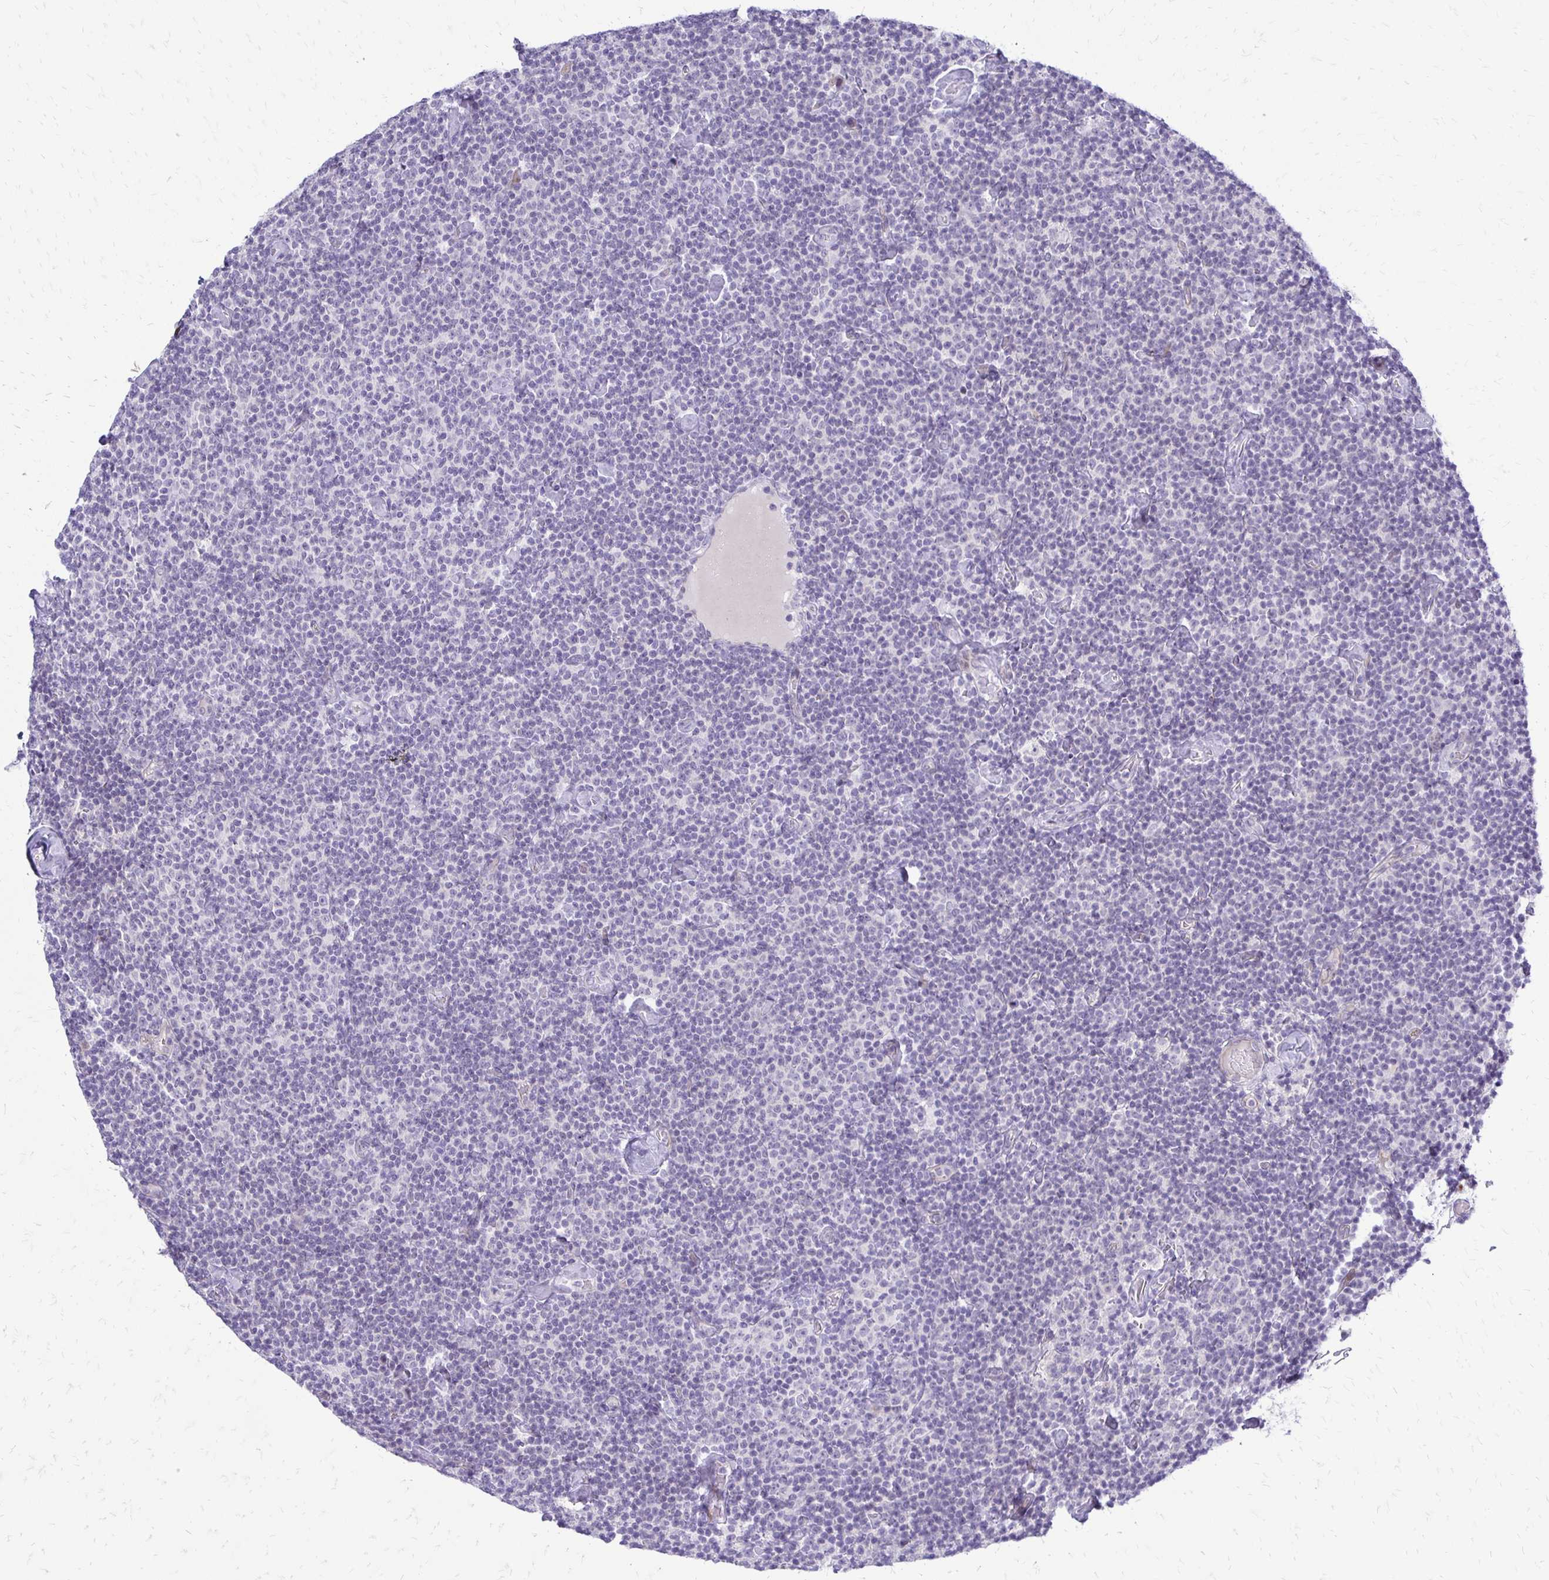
{"staining": {"intensity": "negative", "quantity": "none", "location": "none"}, "tissue": "lymphoma", "cell_type": "Tumor cells", "image_type": "cancer", "snomed": [{"axis": "morphology", "description": "Malignant lymphoma, non-Hodgkin's type, Low grade"}, {"axis": "topography", "description": "Lymph node"}], "caption": "The image reveals no staining of tumor cells in malignant lymphoma, non-Hodgkin's type (low-grade).", "gene": "EPYC", "patient": {"sex": "male", "age": 81}}